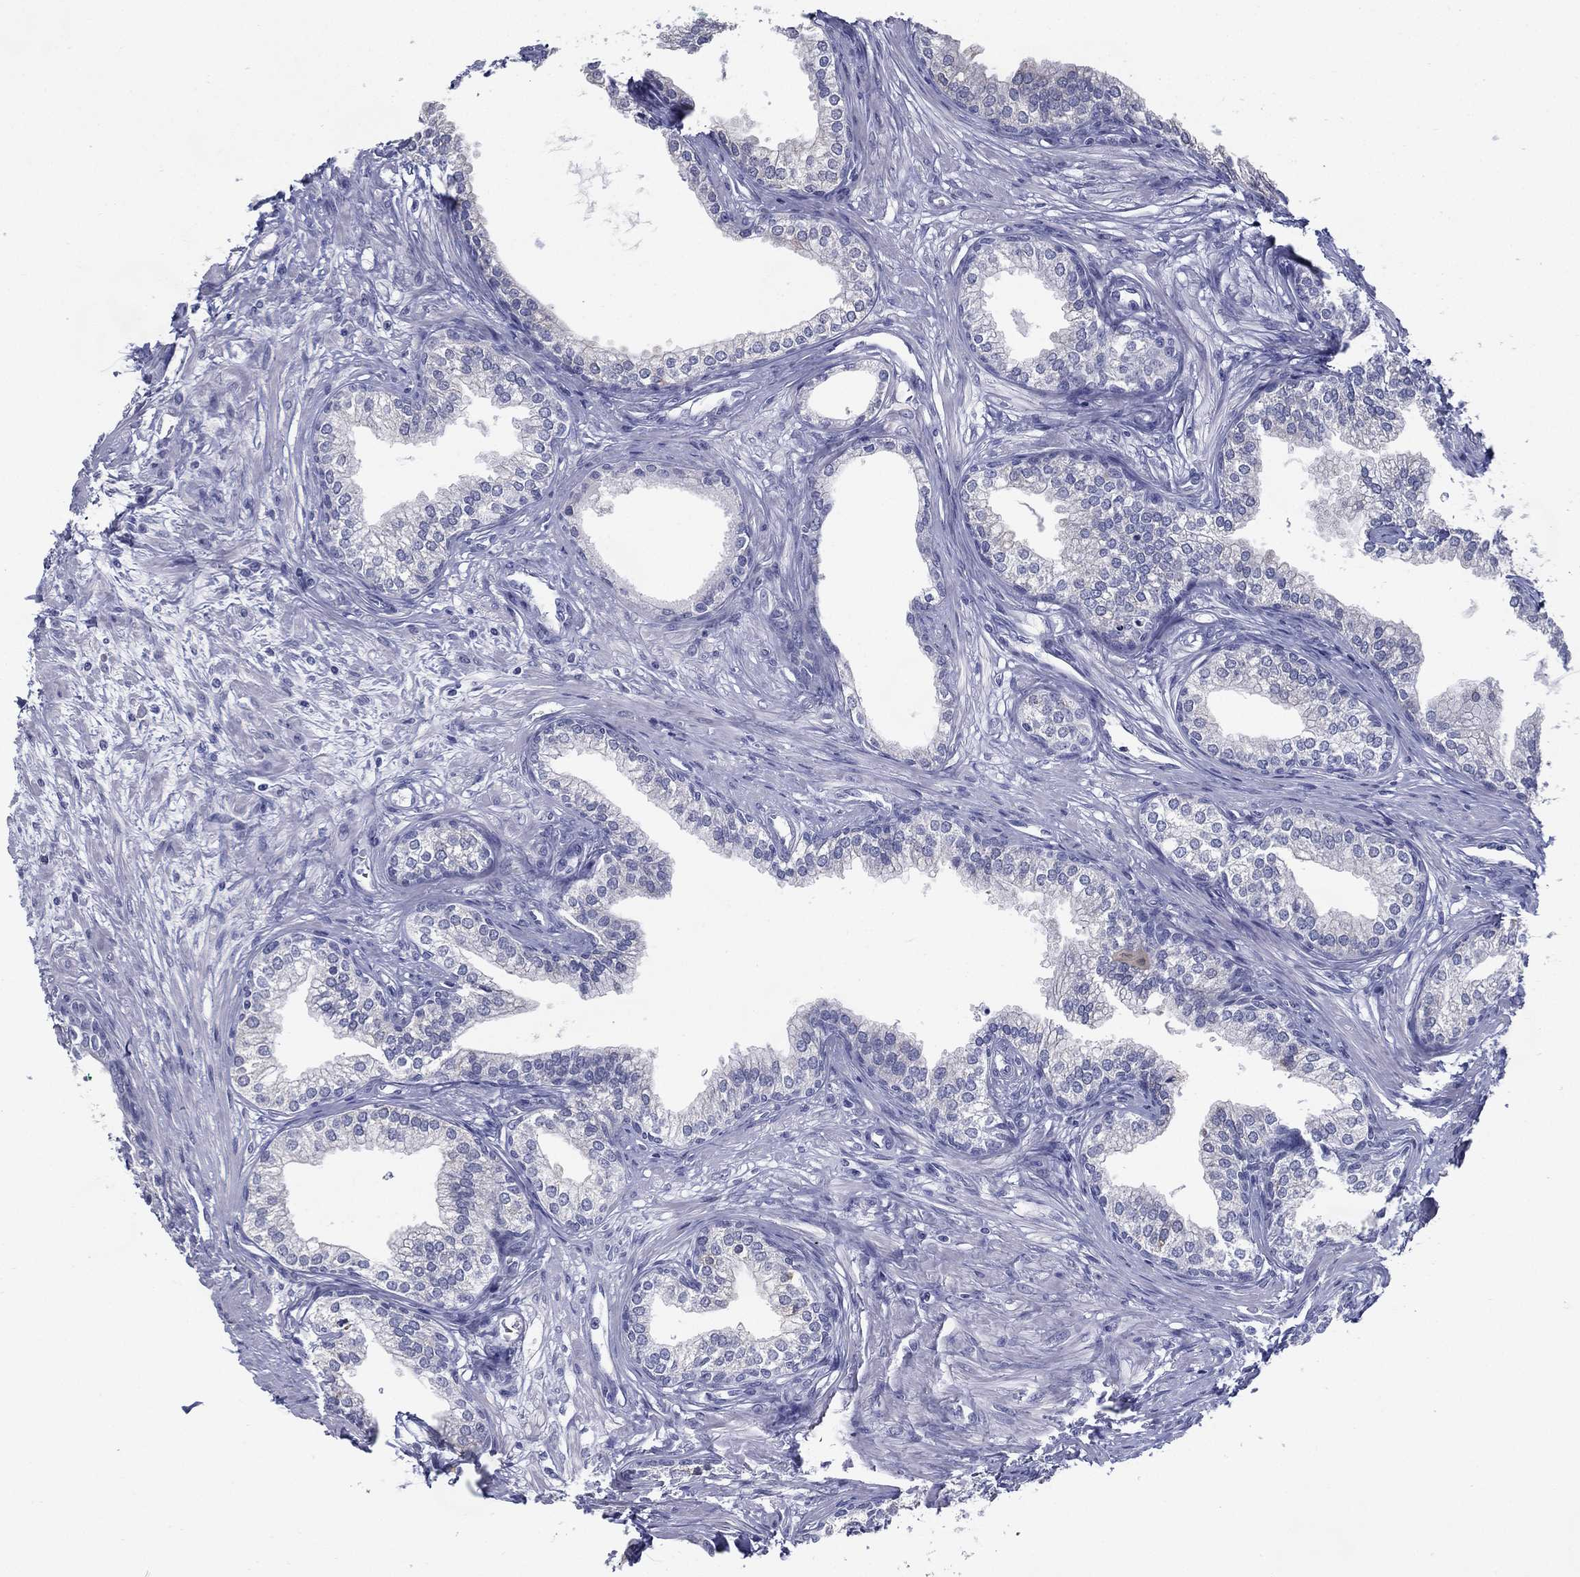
{"staining": {"intensity": "negative", "quantity": "none", "location": "none"}, "tissue": "prostate", "cell_type": "Glandular cells", "image_type": "normal", "snomed": [{"axis": "morphology", "description": "Normal tissue, NOS"}, {"axis": "topography", "description": "Prostate"}], "caption": "Protein analysis of benign prostate reveals no significant staining in glandular cells. Nuclei are stained in blue.", "gene": "C19orf18", "patient": {"sex": "male", "age": 65}}